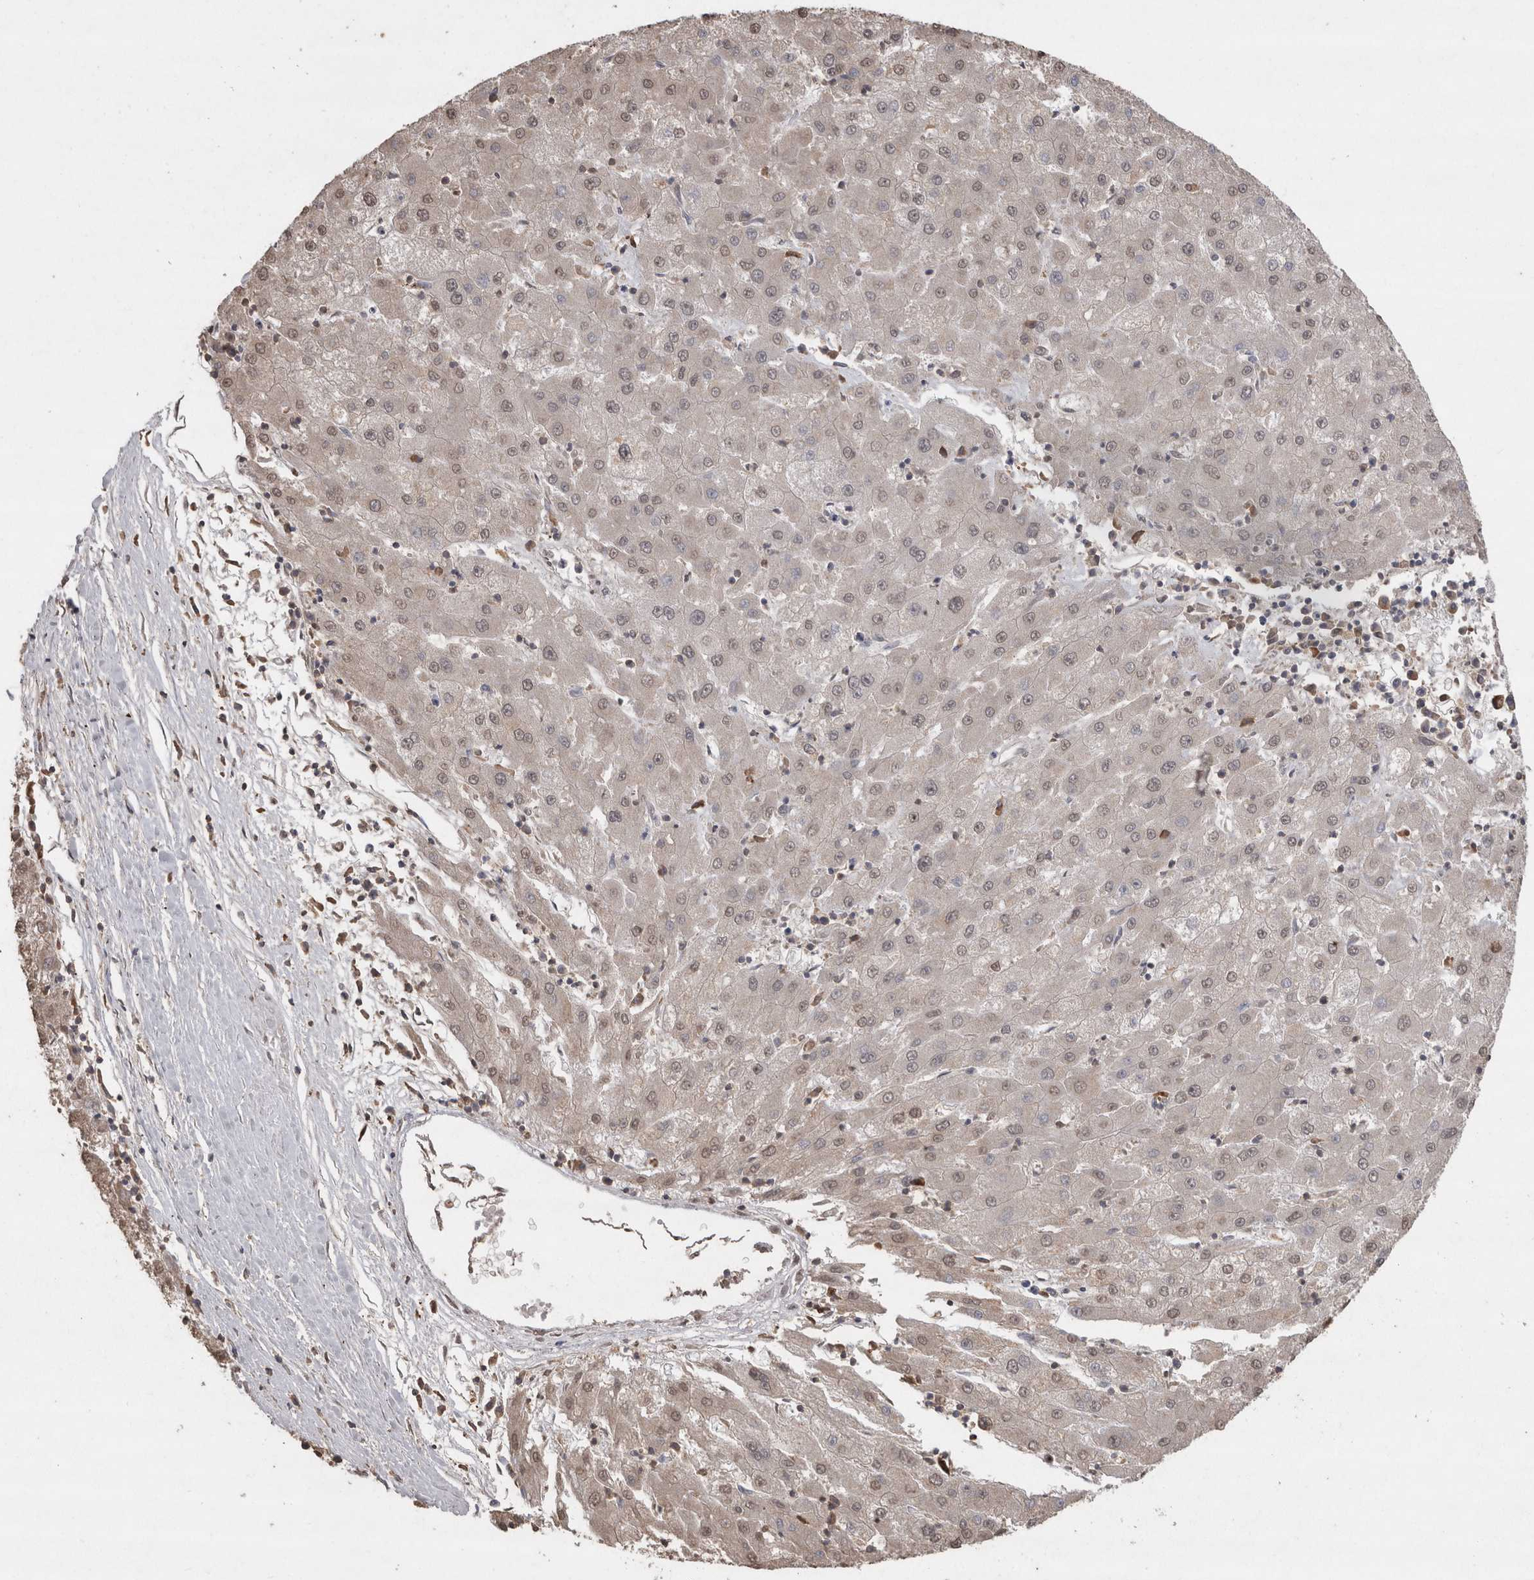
{"staining": {"intensity": "weak", "quantity": "25%-75%", "location": "cytoplasmic/membranous,nuclear"}, "tissue": "liver cancer", "cell_type": "Tumor cells", "image_type": "cancer", "snomed": [{"axis": "morphology", "description": "Carcinoma, Hepatocellular, NOS"}, {"axis": "topography", "description": "Liver"}], "caption": "Immunohistochemical staining of liver cancer (hepatocellular carcinoma) displays low levels of weak cytoplasmic/membranous and nuclear protein staining in approximately 25%-75% of tumor cells.", "gene": "CRELD2", "patient": {"sex": "male", "age": 72}}